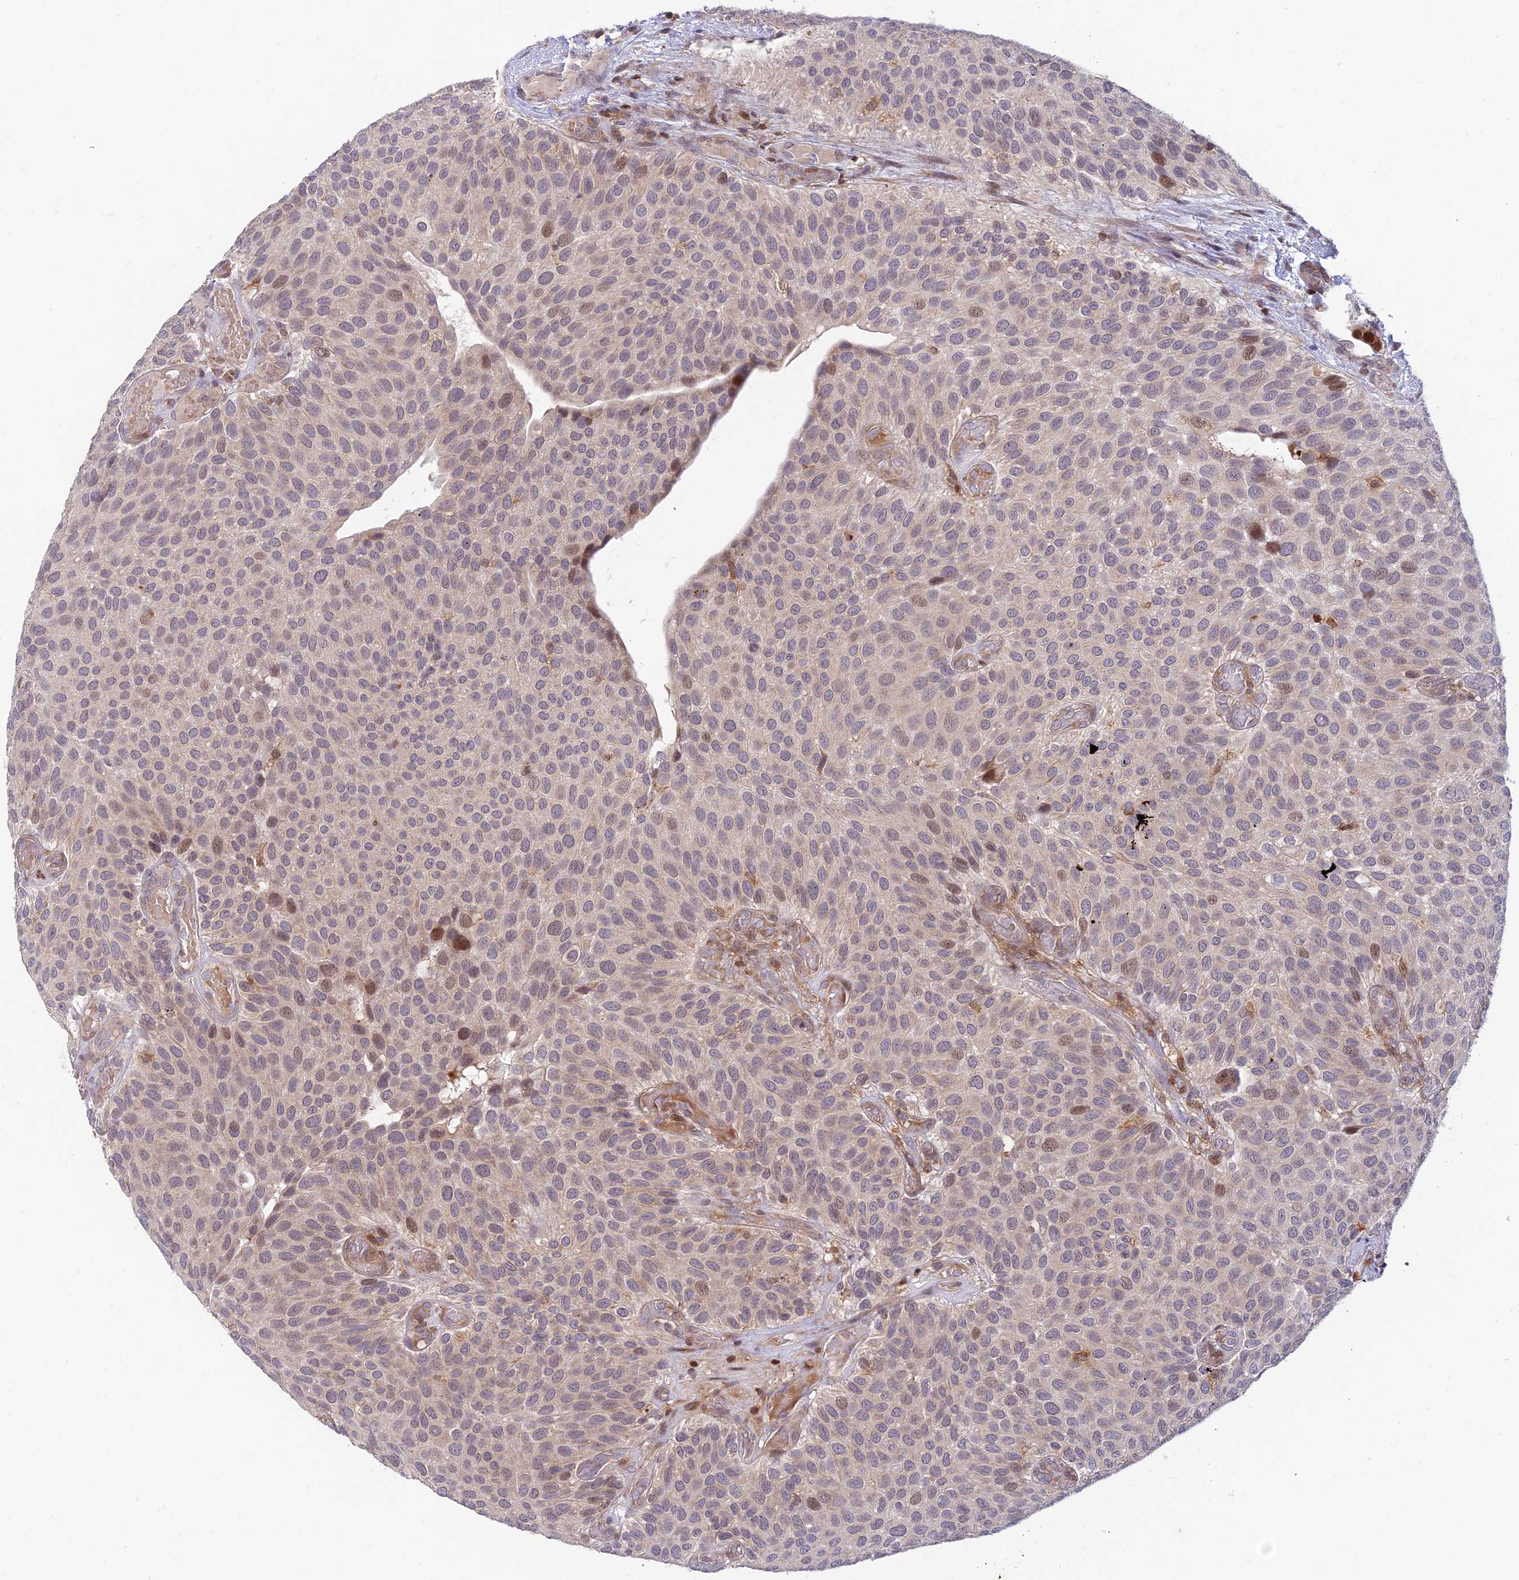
{"staining": {"intensity": "moderate", "quantity": "<25%", "location": "nuclear"}, "tissue": "urothelial cancer", "cell_type": "Tumor cells", "image_type": "cancer", "snomed": [{"axis": "morphology", "description": "Urothelial carcinoma, Low grade"}, {"axis": "topography", "description": "Urinary bladder"}], "caption": "Protein staining demonstrates moderate nuclear expression in about <25% of tumor cells in urothelial carcinoma (low-grade).", "gene": "FAM186B", "patient": {"sex": "male", "age": 89}}